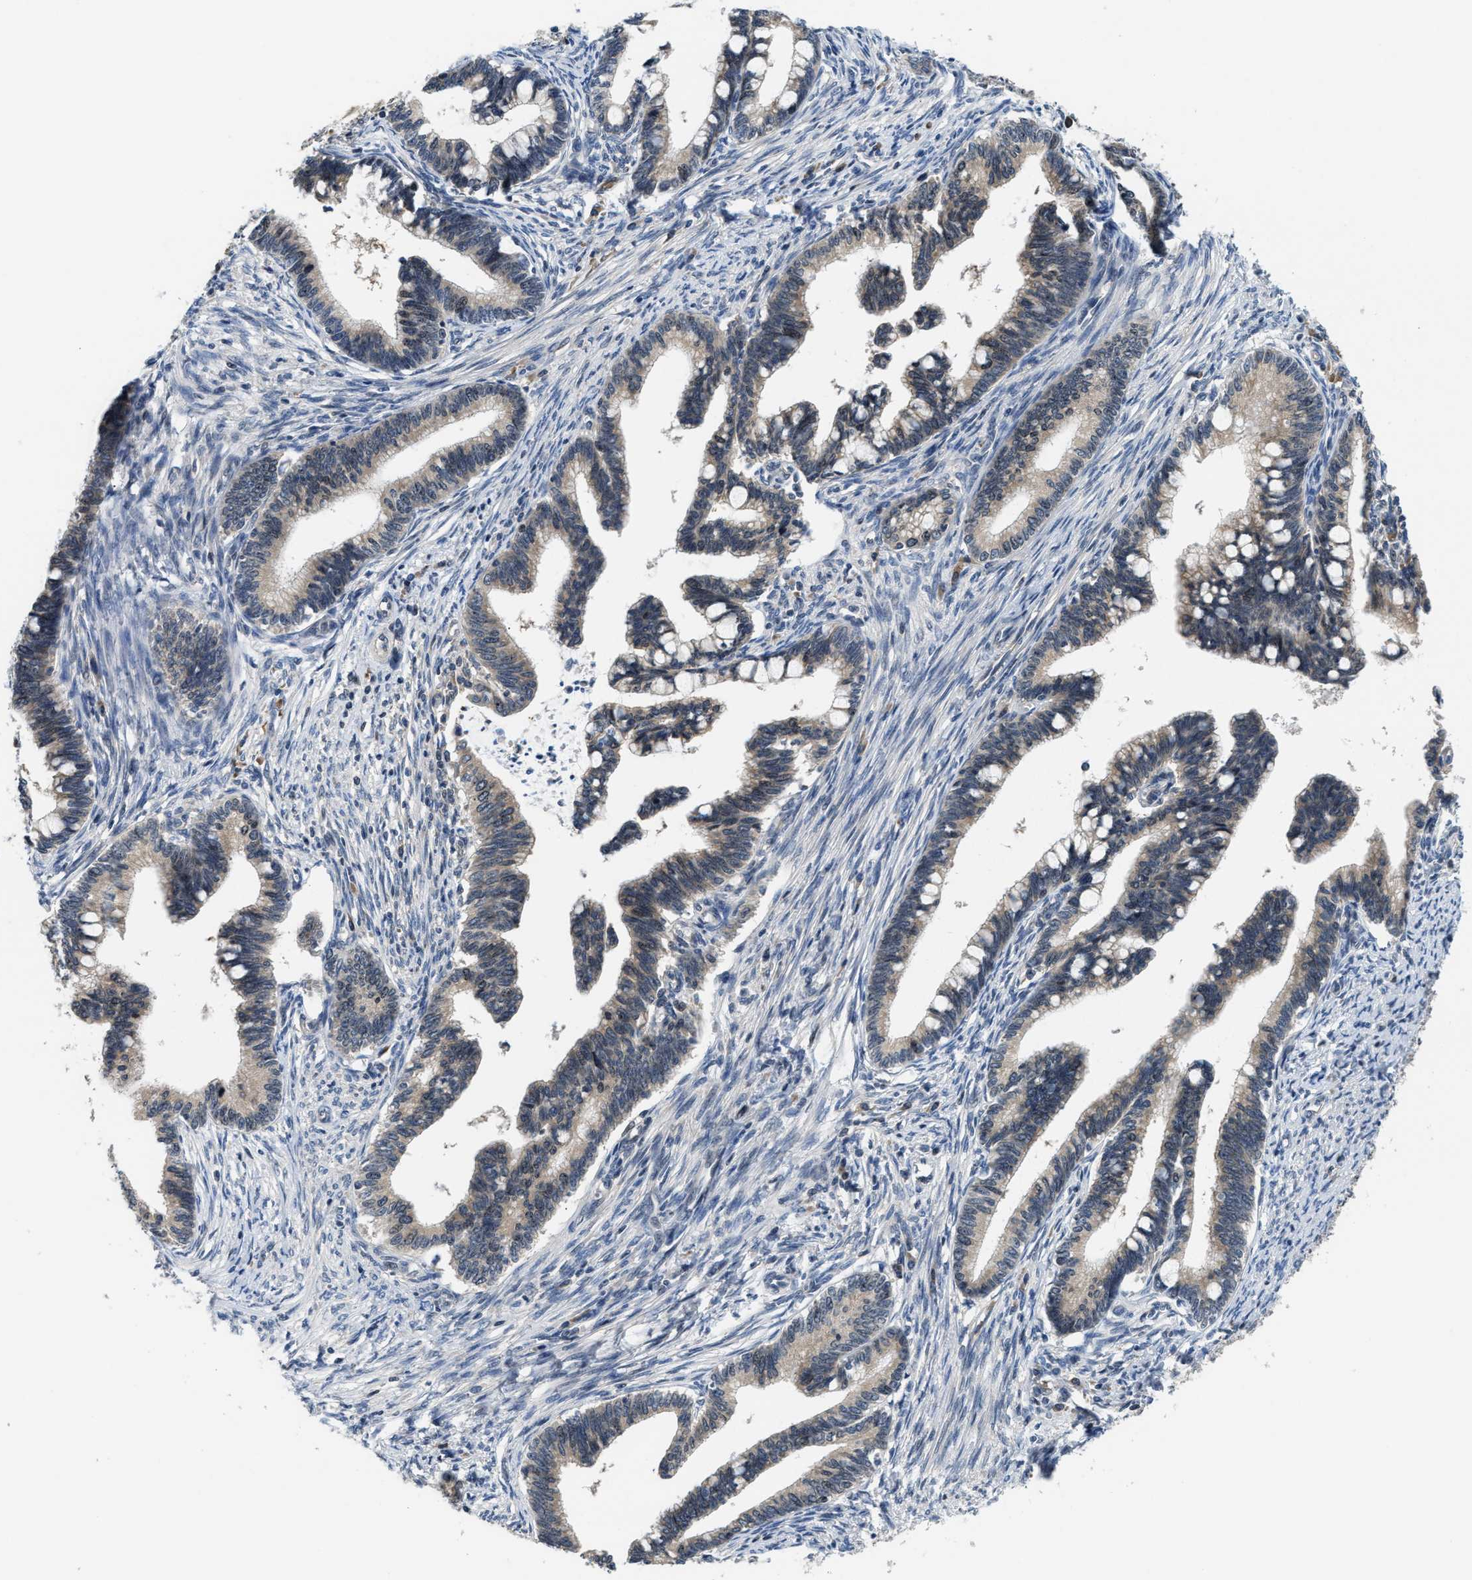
{"staining": {"intensity": "weak", "quantity": ">75%", "location": "cytoplasmic/membranous"}, "tissue": "cervical cancer", "cell_type": "Tumor cells", "image_type": "cancer", "snomed": [{"axis": "morphology", "description": "Adenocarcinoma, NOS"}, {"axis": "topography", "description": "Cervix"}], "caption": "A photomicrograph showing weak cytoplasmic/membranous expression in approximately >75% of tumor cells in cervical cancer, as visualized by brown immunohistochemical staining.", "gene": "RAB29", "patient": {"sex": "female", "age": 36}}